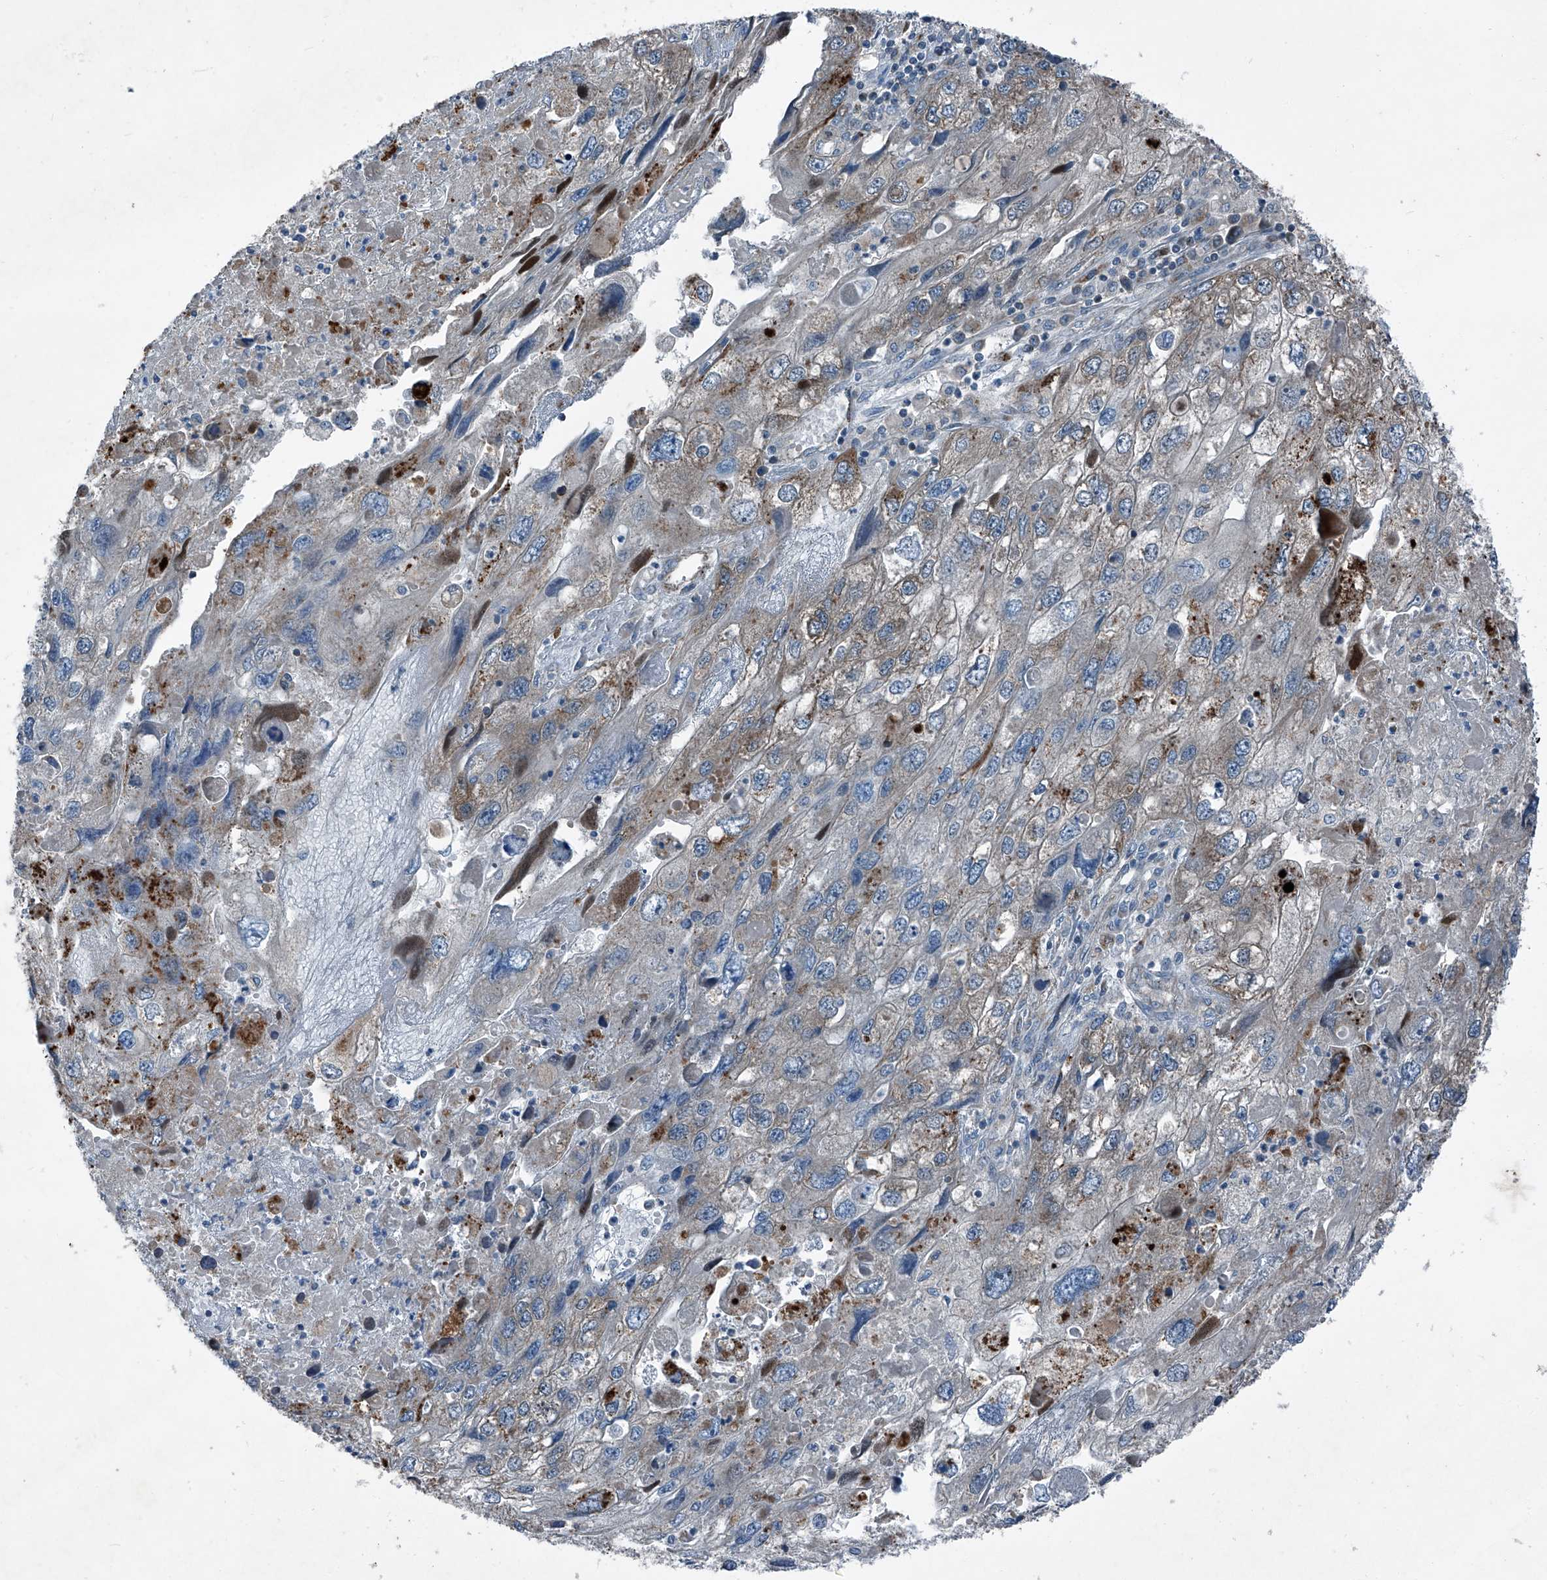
{"staining": {"intensity": "weak", "quantity": "25%-75%", "location": "cytoplasmic/membranous"}, "tissue": "endometrial cancer", "cell_type": "Tumor cells", "image_type": "cancer", "snomed": [{"axis": "morphology", "description": "Adenocarcinoma, NOS"}, {"axis": "topography", "description": "Endometrium"}], "caption": "The image displays a brown stain indicating the presence of a protein in the cytoplasmic/membranous of tumor cells in endometrial cancer. (DAB = brown stain, brightfield microscopy at high magnification).", "gene": "SENP2", "patient": {"sex": "female", "age": 49}}